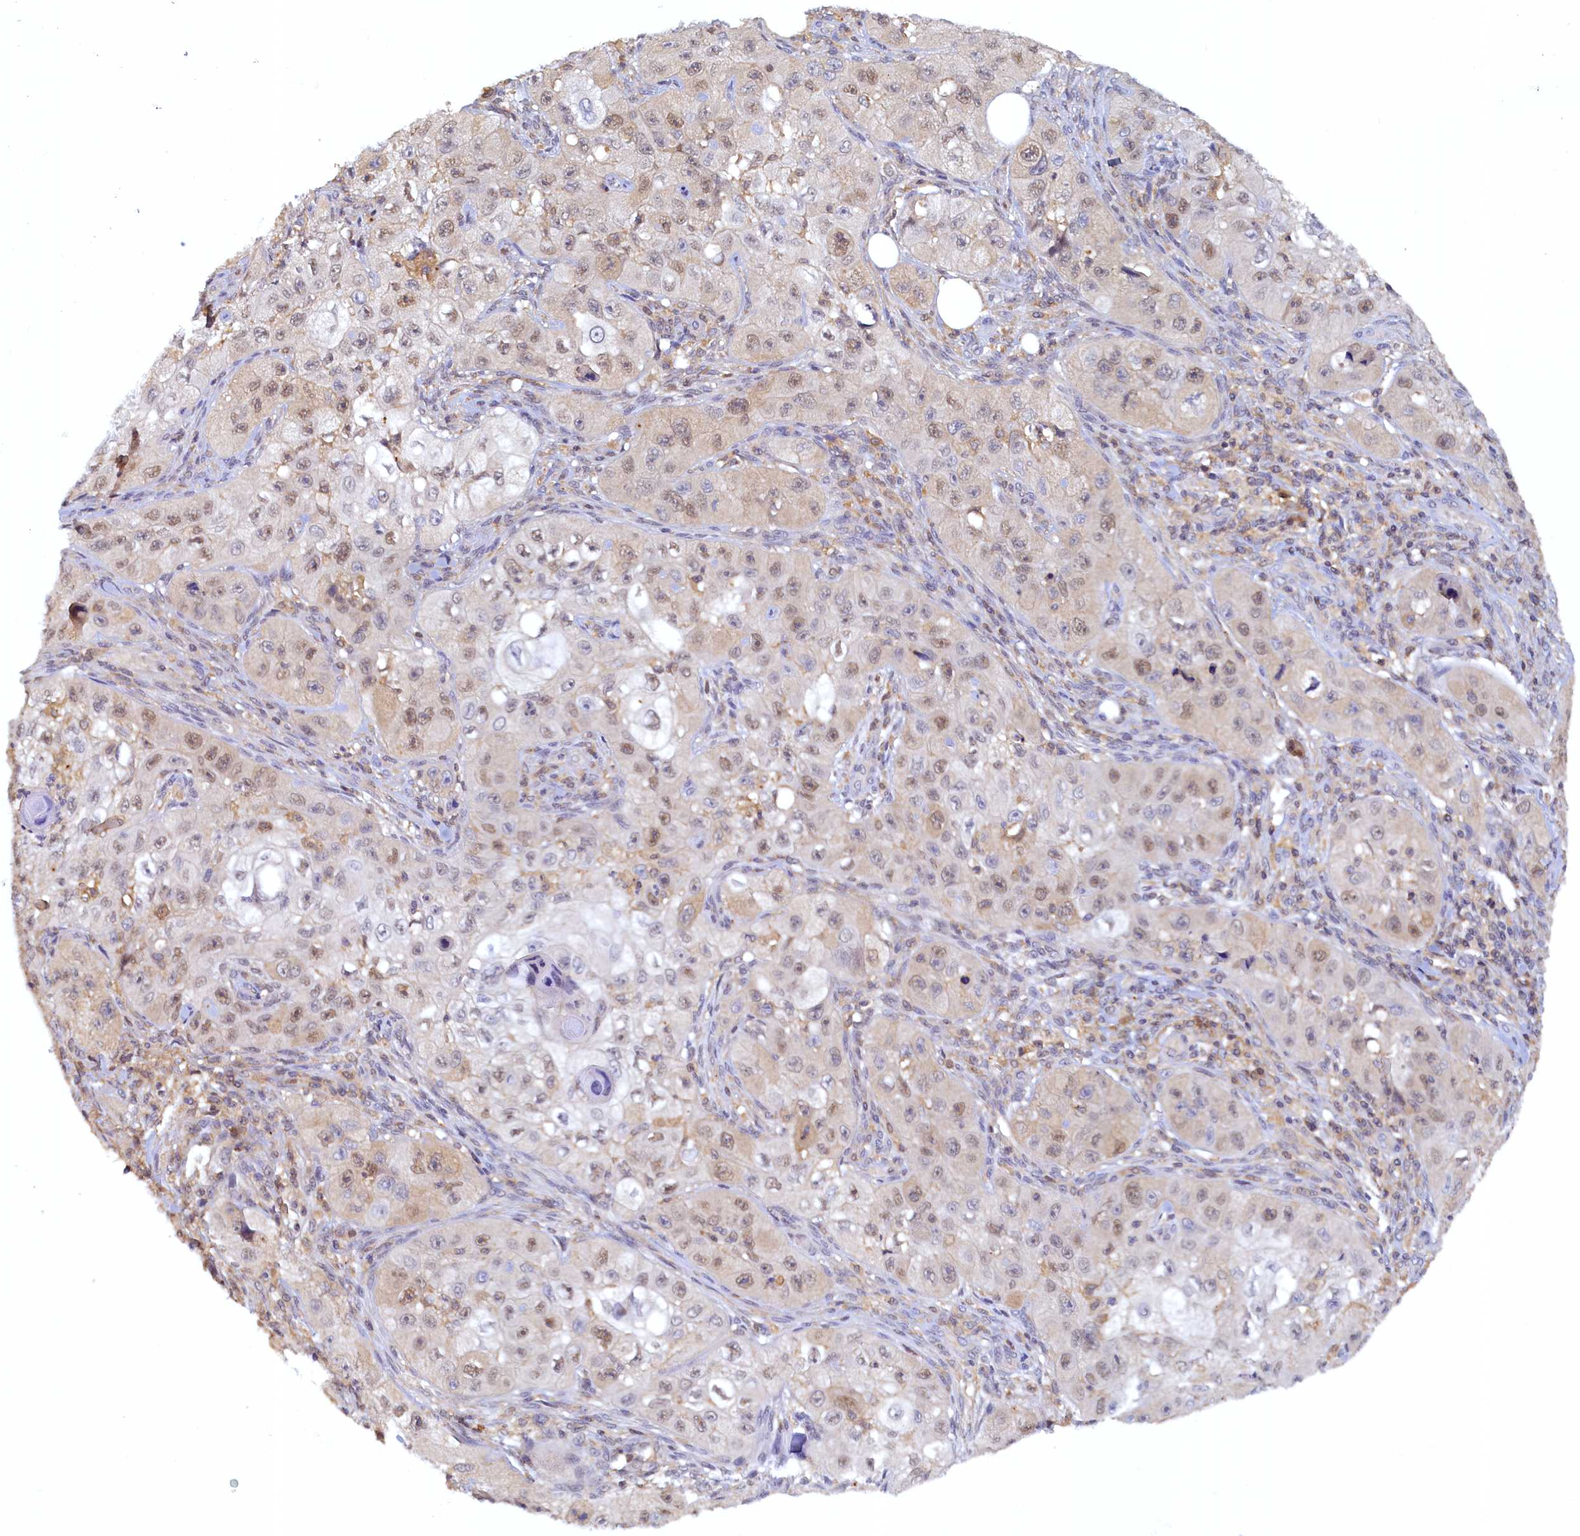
{"staining": {"intensity": "weak", "quantity": "25%-75%", "location": "nuclear"}, "tissue": "skin cancer", "cell_type": "Tumor cells", "image_type": "cancer", "snomed": [{"axis": "morphology", "description": "Squamous cell carcinoma, NOS"}, {"axis": "topography", "description": "Skin"}, {"axis": "topography", "description": "Subcutis"}], "caption": "A brown stain highlights weak nuclear staining of a protein in skin cancer tumor cells.", "gene": "PAAF1", "patient": {"sex": "male", "age": 73}}